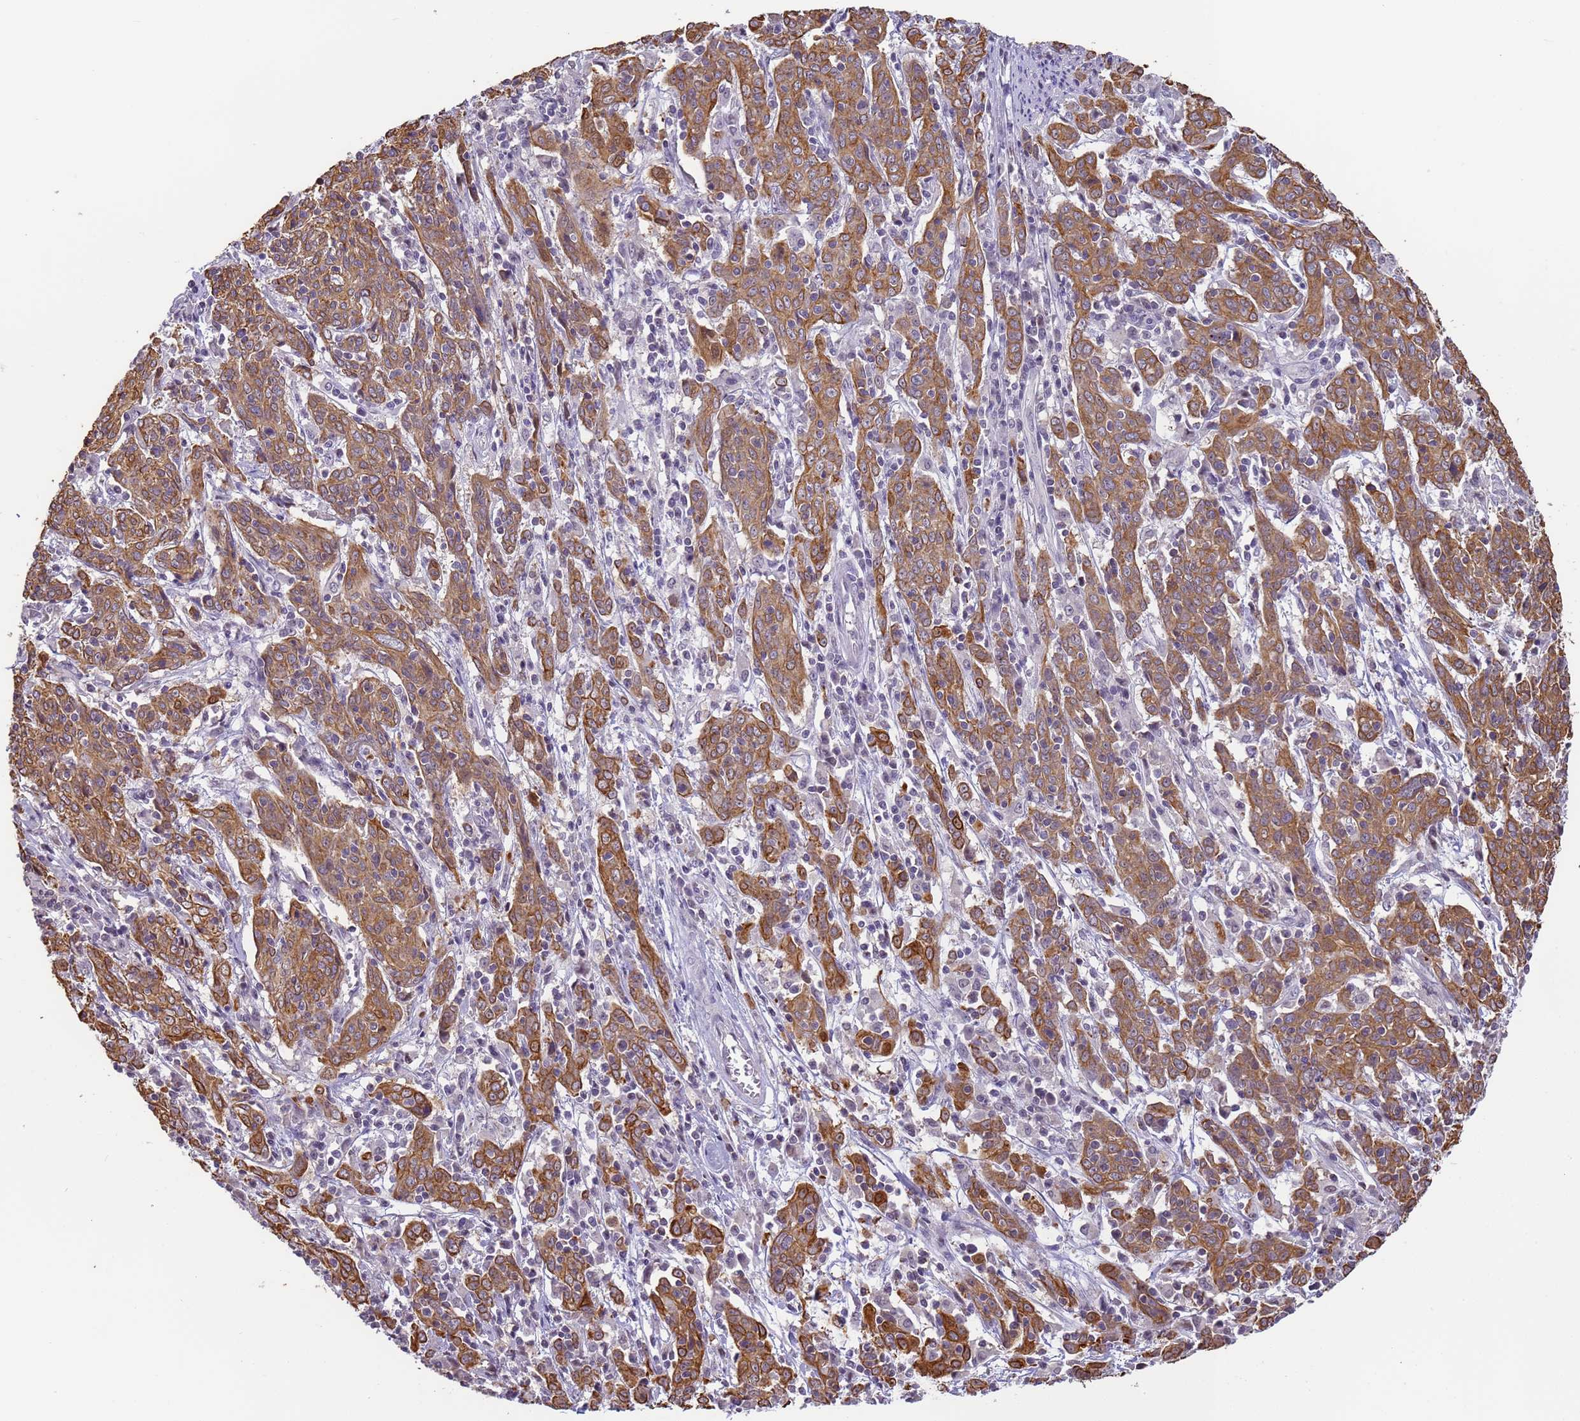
{"staining": {"intensity": "moderate", "quantity": ">75%", "location": "cytoplasmic/membranous"}, "tissue": "cervical cancer", "cell_type": "Tumor cells", "image_type": "cancer", "snomed": [{"axis": "morphology", "description": "Squamous cell carcinoma, NOS"}, {"axis": "topography", "description": "Cervix"}], "caption": "The histopathology image exhibits immunohistochemical staining of cervical cancer (squamous cell carcinoma). There is moderate cytoplasmic/membranous positivity is present in approximately >75% of tumor cells.", "gene": "VWA3A", "patient": {"sex": "female", "age": 67}}